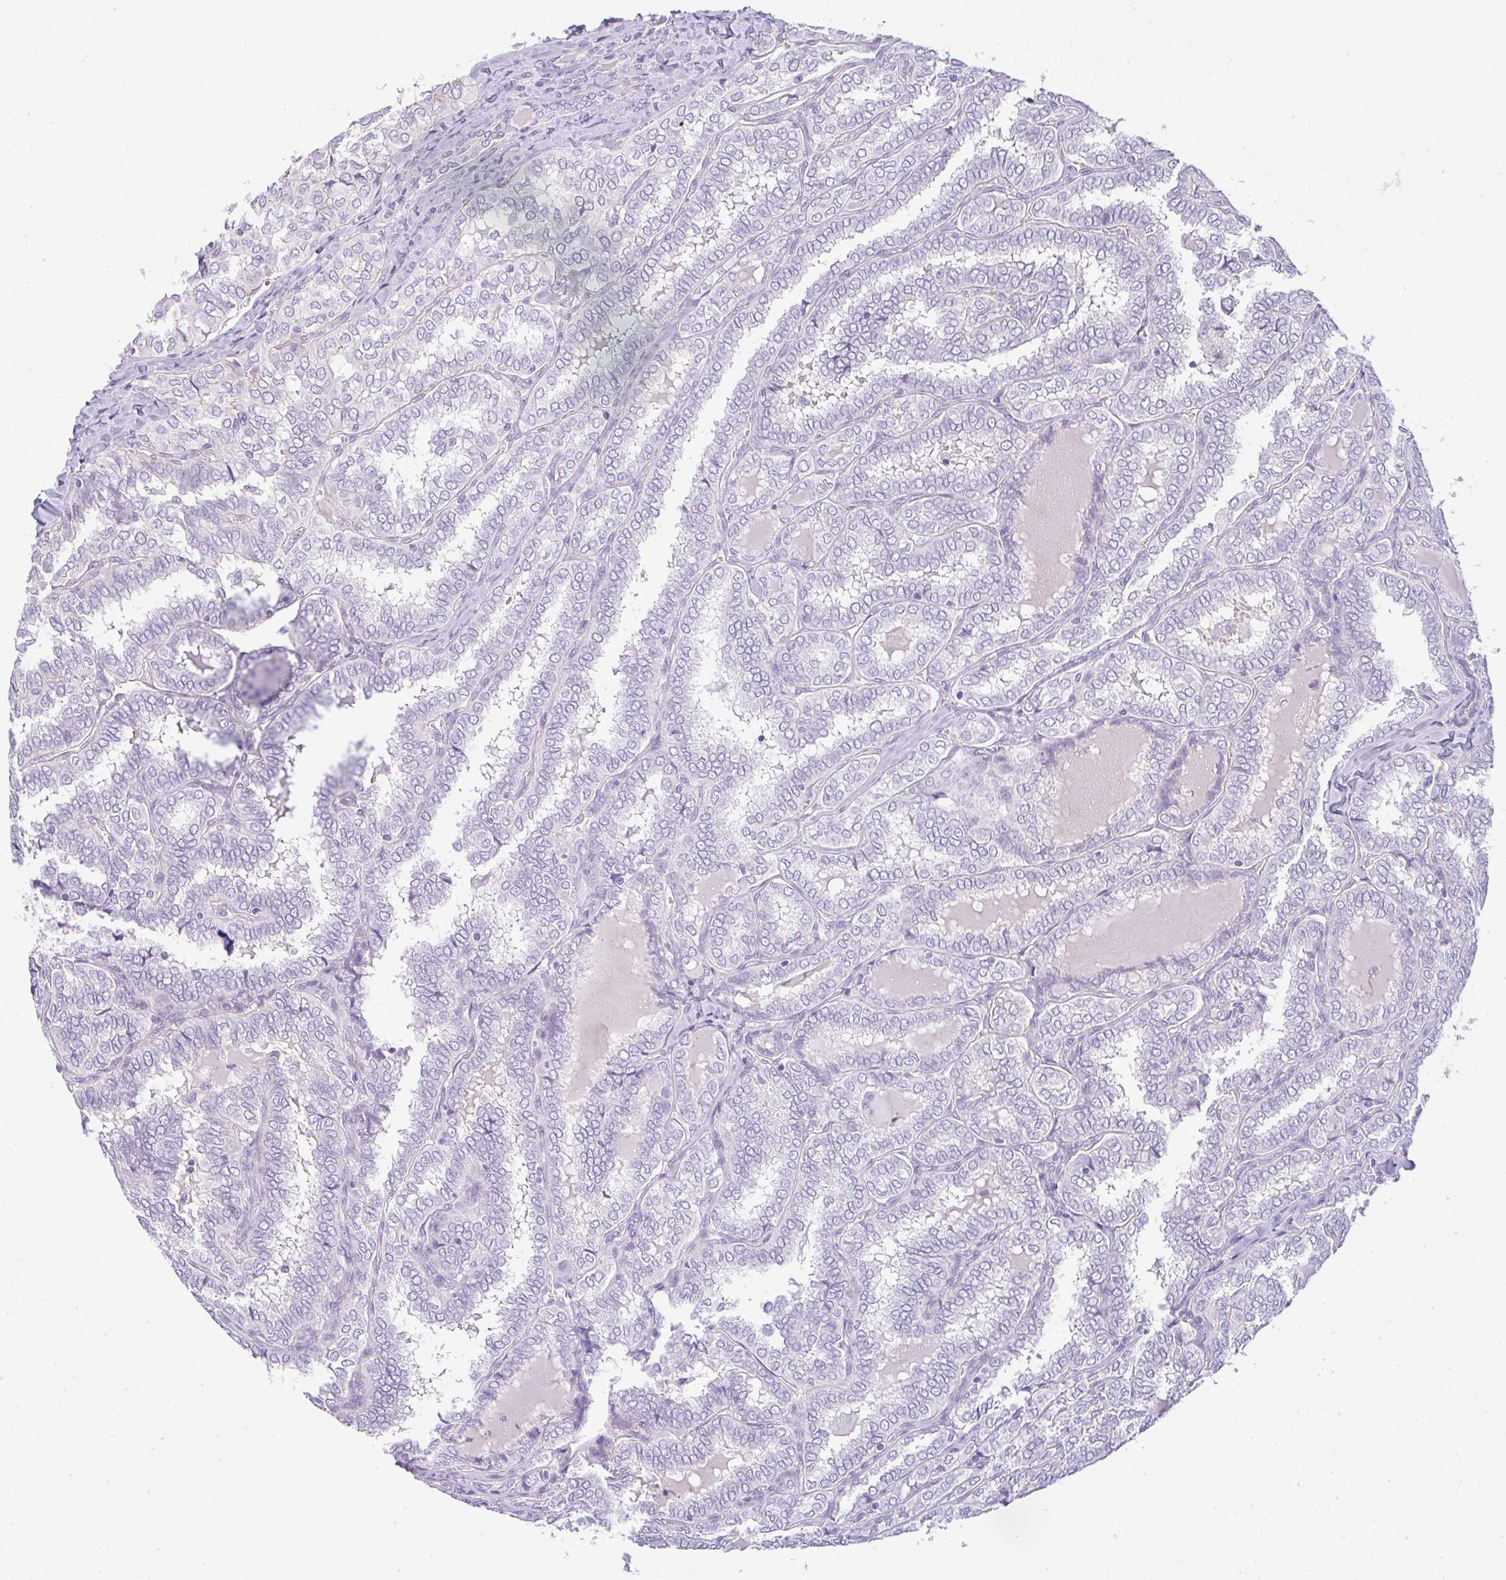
{"staining": {"intensity": "negative", "quantity": "none", "location": "none"}, "tissue": "thyroid cancer", "cell_type": "Tumor cells", "image_type": "cancer", "snomed": [{"axis": "morphology", "description": "Papillary adenocarcinoma, NOS"}, {"axis": "topography", "description": "Thyroid gland"}], "caption": "High power microscopy histopathology image of an immunohistochemistry photomicrograph of thyroid cancer (papillary adenocarcinoma), revealing no significant staining in tumor cells. The staining is performed using DAB (3,3'-diaminobenzidine) brown chromogen with nuclei counter-stained in using hematoxylin.", "gene": "LPAR4", "patient": {"sex": "female", "age": 30}}